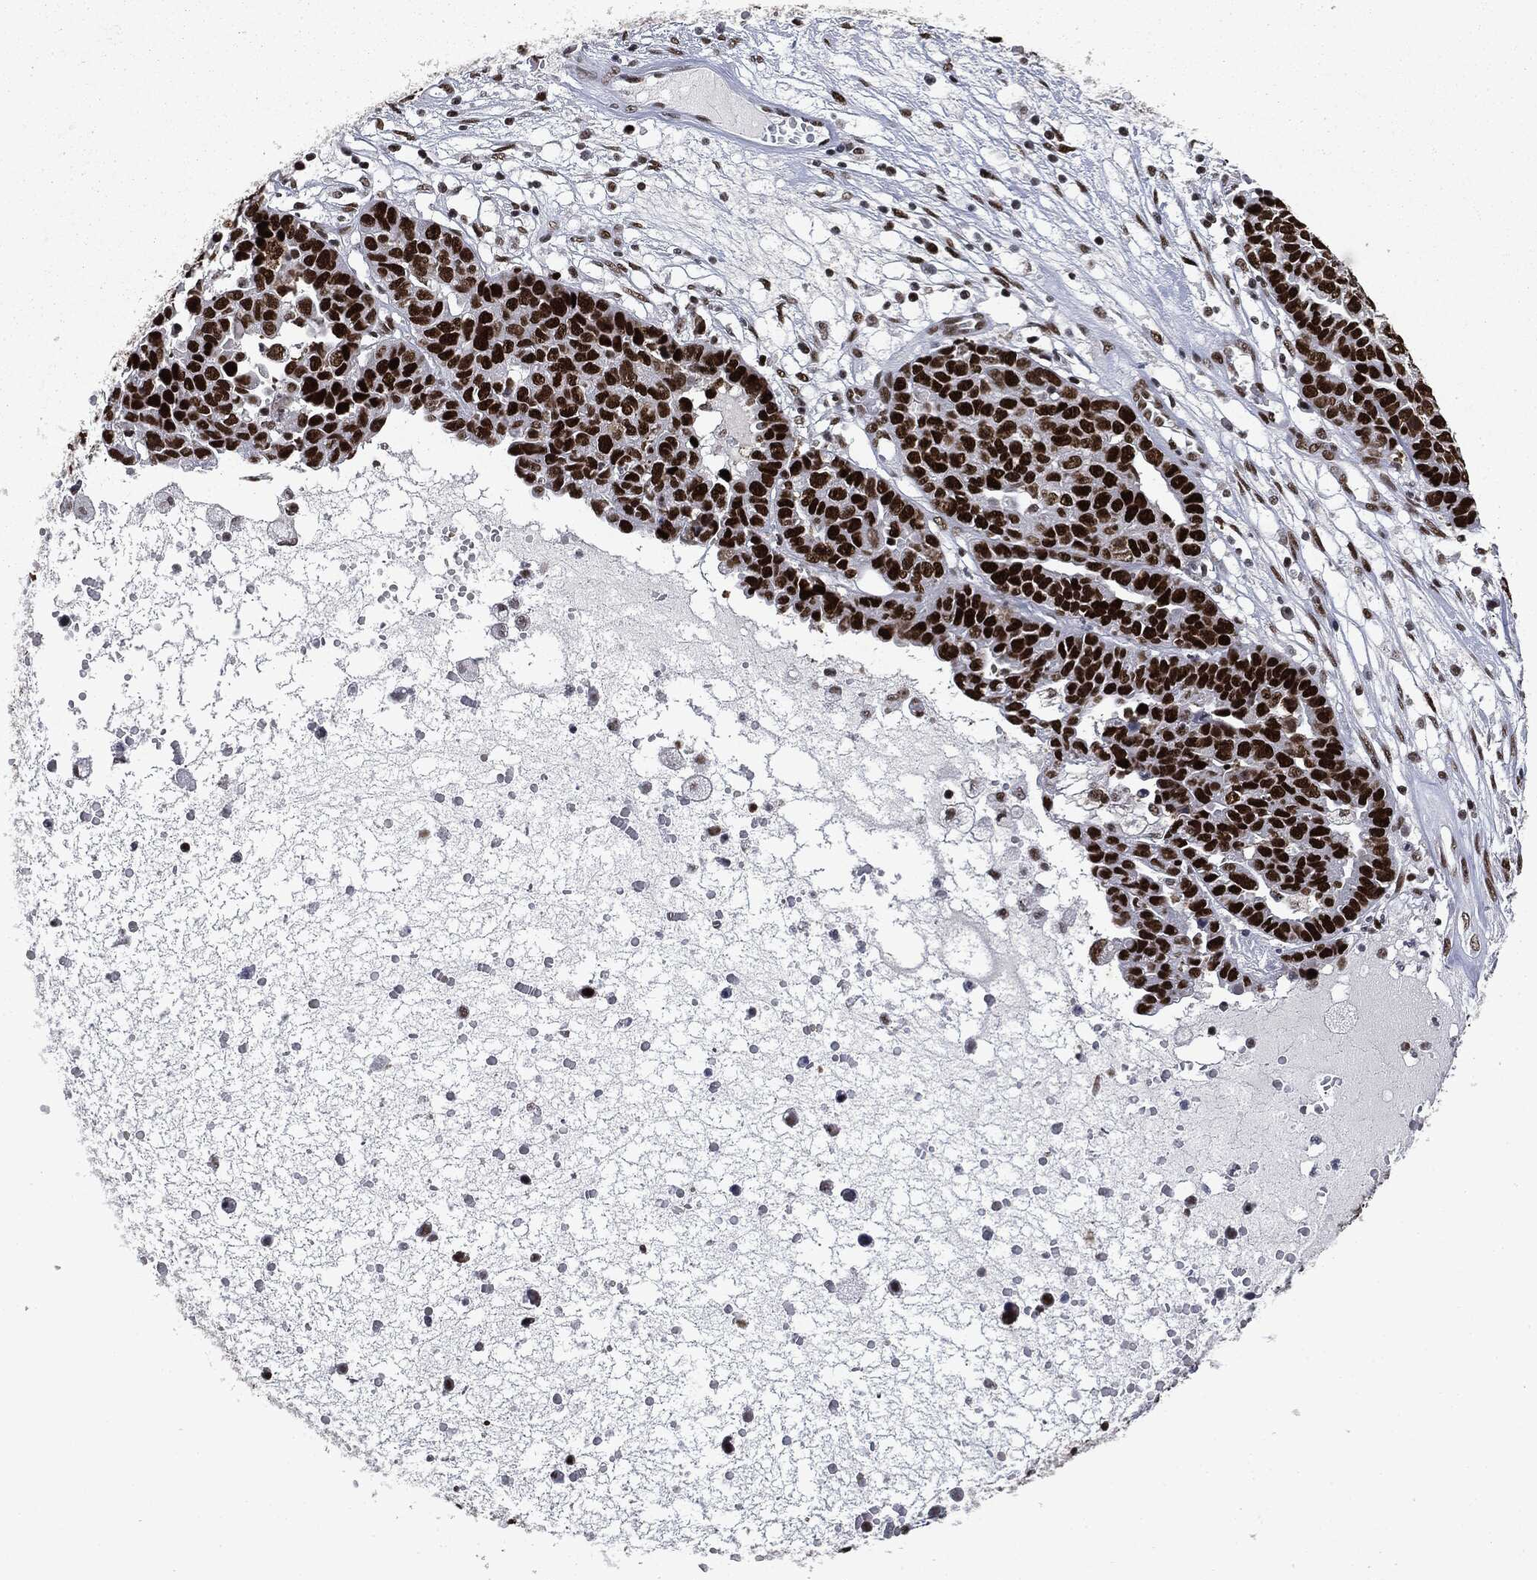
{"staining": {"intensity": "strong", "quantity": ">75%", "location": "nuclear"}, "tissue": "ovarian cancer", "cell_type": "Tumor cells", "image_type": "cancer", "snomed": [{"axis": "morphology", "description": "Cystadenocarcinoma, serous, NOS"}, {"axis": "topography", "description": "Ovary"}], "caption": "Ovarian serous cystadenocarcinoma stained with immunohistochemistry (IHC) displays strong nuclear expression in about >75% of tumor cells. The staining was performed using DAB (3,3'-diaminobenzidine), with brown indicating positive protein expression. Nuclei are stained blue with hematoxylin.", "gene": "MSH2", "patient": {"sex": "female", "age": 87}}